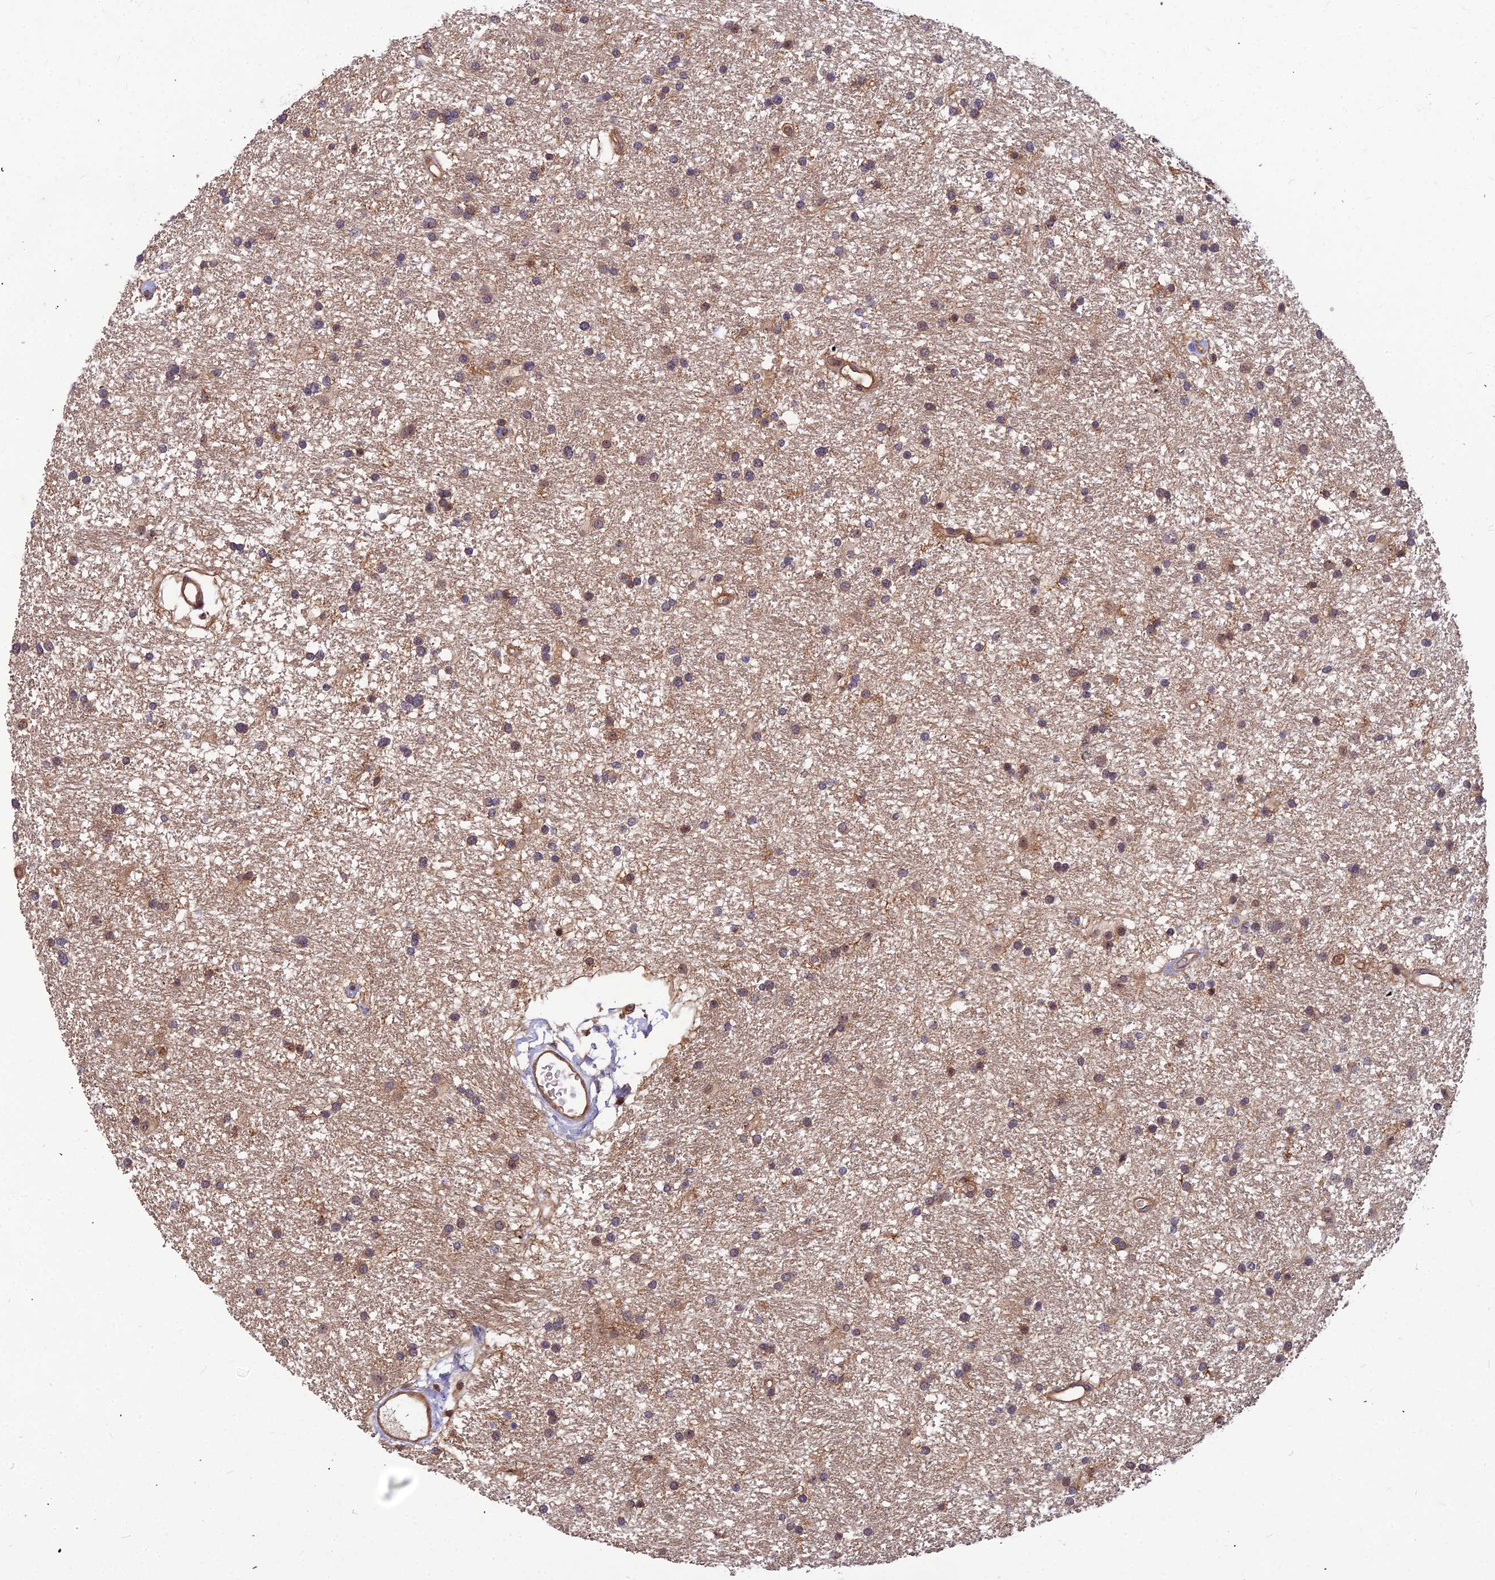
{"staining": {"intensity": "weak", "quantity": "25%-75%", "location": "cytoplasmic/membranous"}, "tissue": "glioma", "cell_type": "Tumor cells", "image_type": "cancer", "snomed": [{"axis": "morphology", "description": "Glioma, malignant, High grade"}, {"axis": "topography", "description": "Brain"}], "caption": "Brown immunohistochemical staining in glioma reveals weak cytoplasmic/membranous expression in about 25%-75% of tumor cells.", "gene": "ZNF467", "patient": {"sex": "male", "age": 77}}